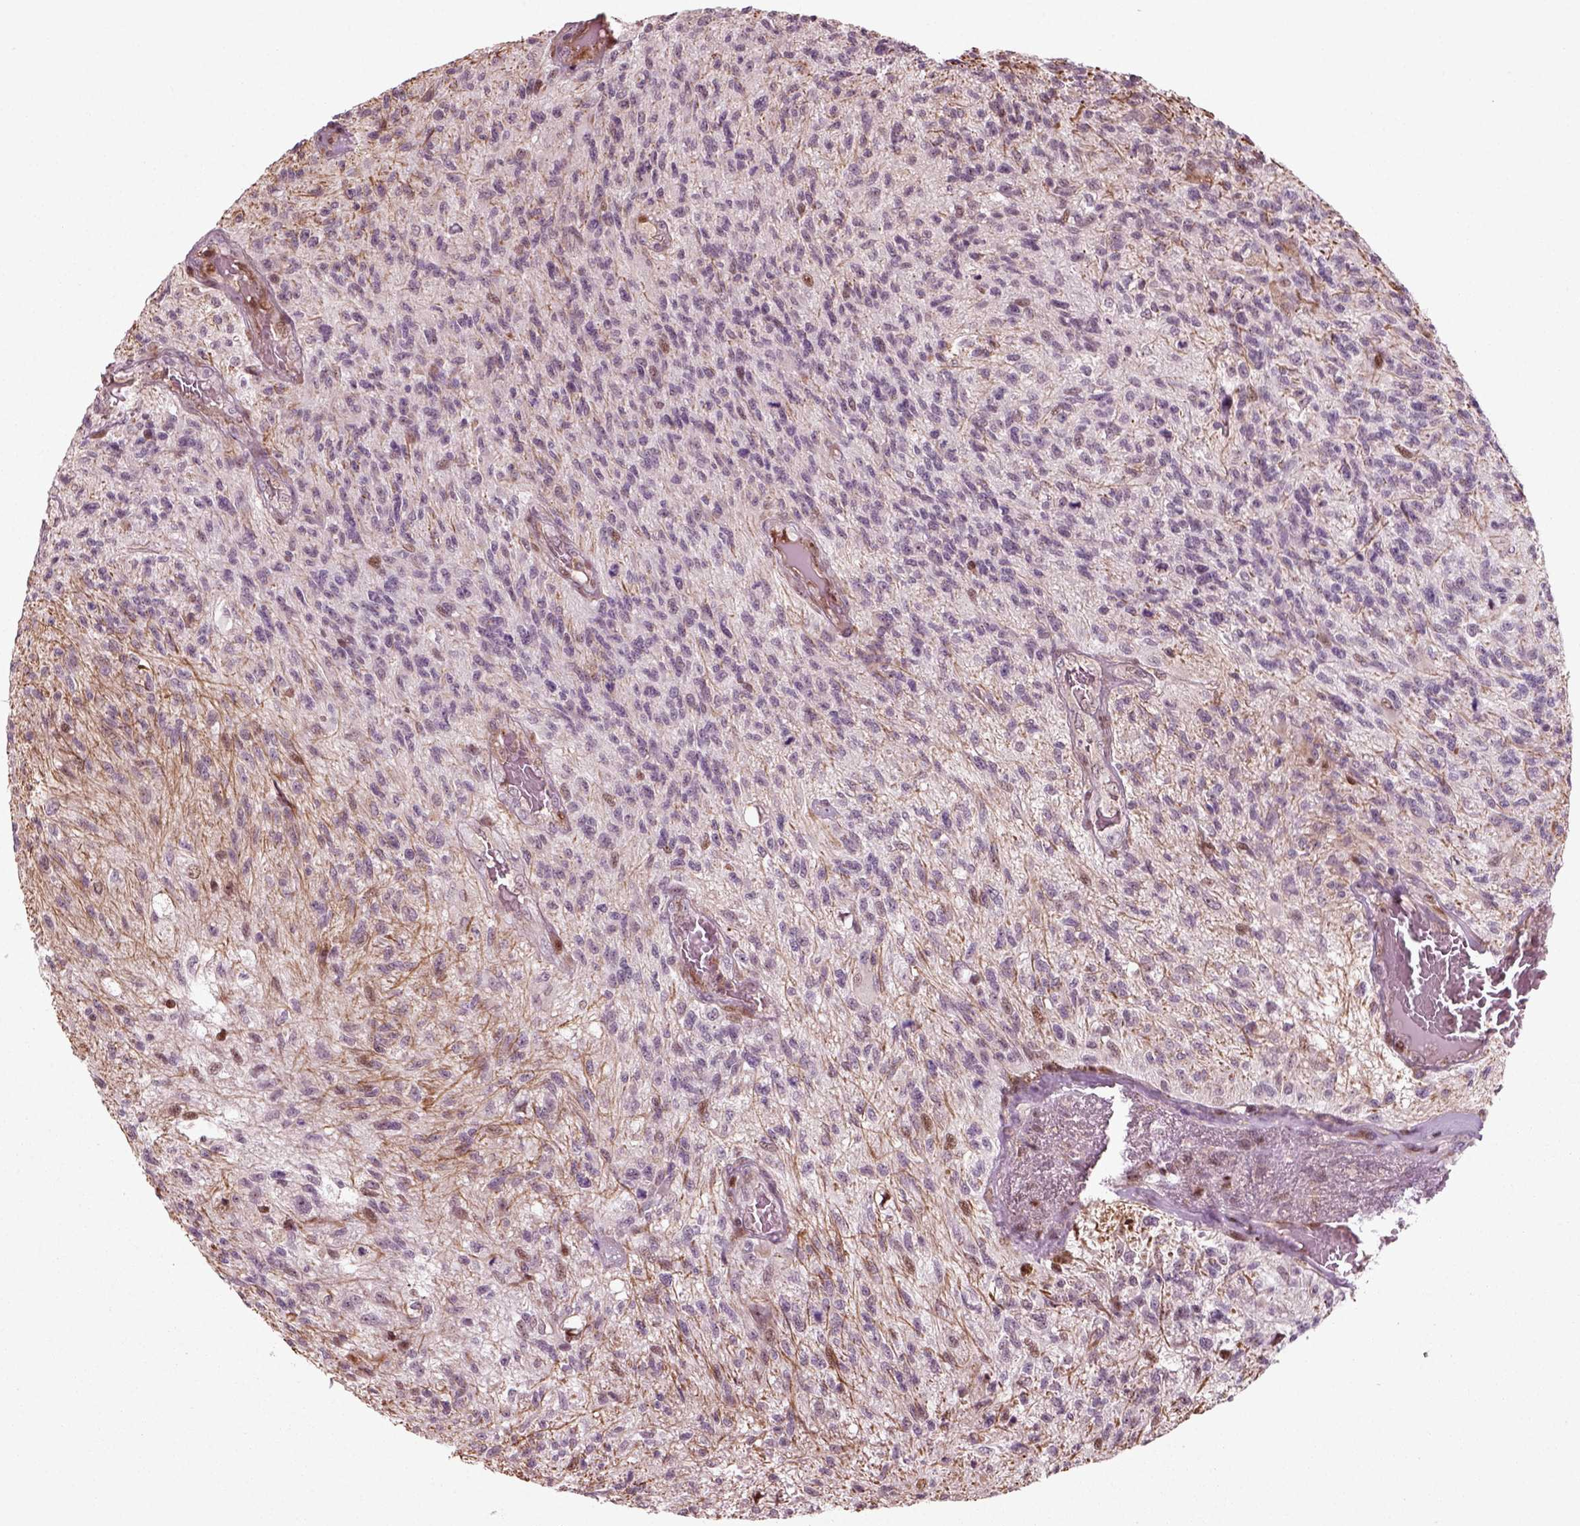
{"staining": {"intensity": "negative", "quantity": "none", "location": "none"}, "tissue": "glioma", "cell_type": "Tumor cells", "image_type": "cancer", "snomed": [{"axis": "morphology", "description": "Glioma, malignant, High grade"}, {"axis": "topography", "description": "Brain"}], "caption": "The image demonstrates no staining of tumor cells in malignant high-grade glioma. (Brightfield microscopy of DAB IHC at high magnification).", "gene": "CDC14A", "patient": {"sex": "male", "age": 56}}